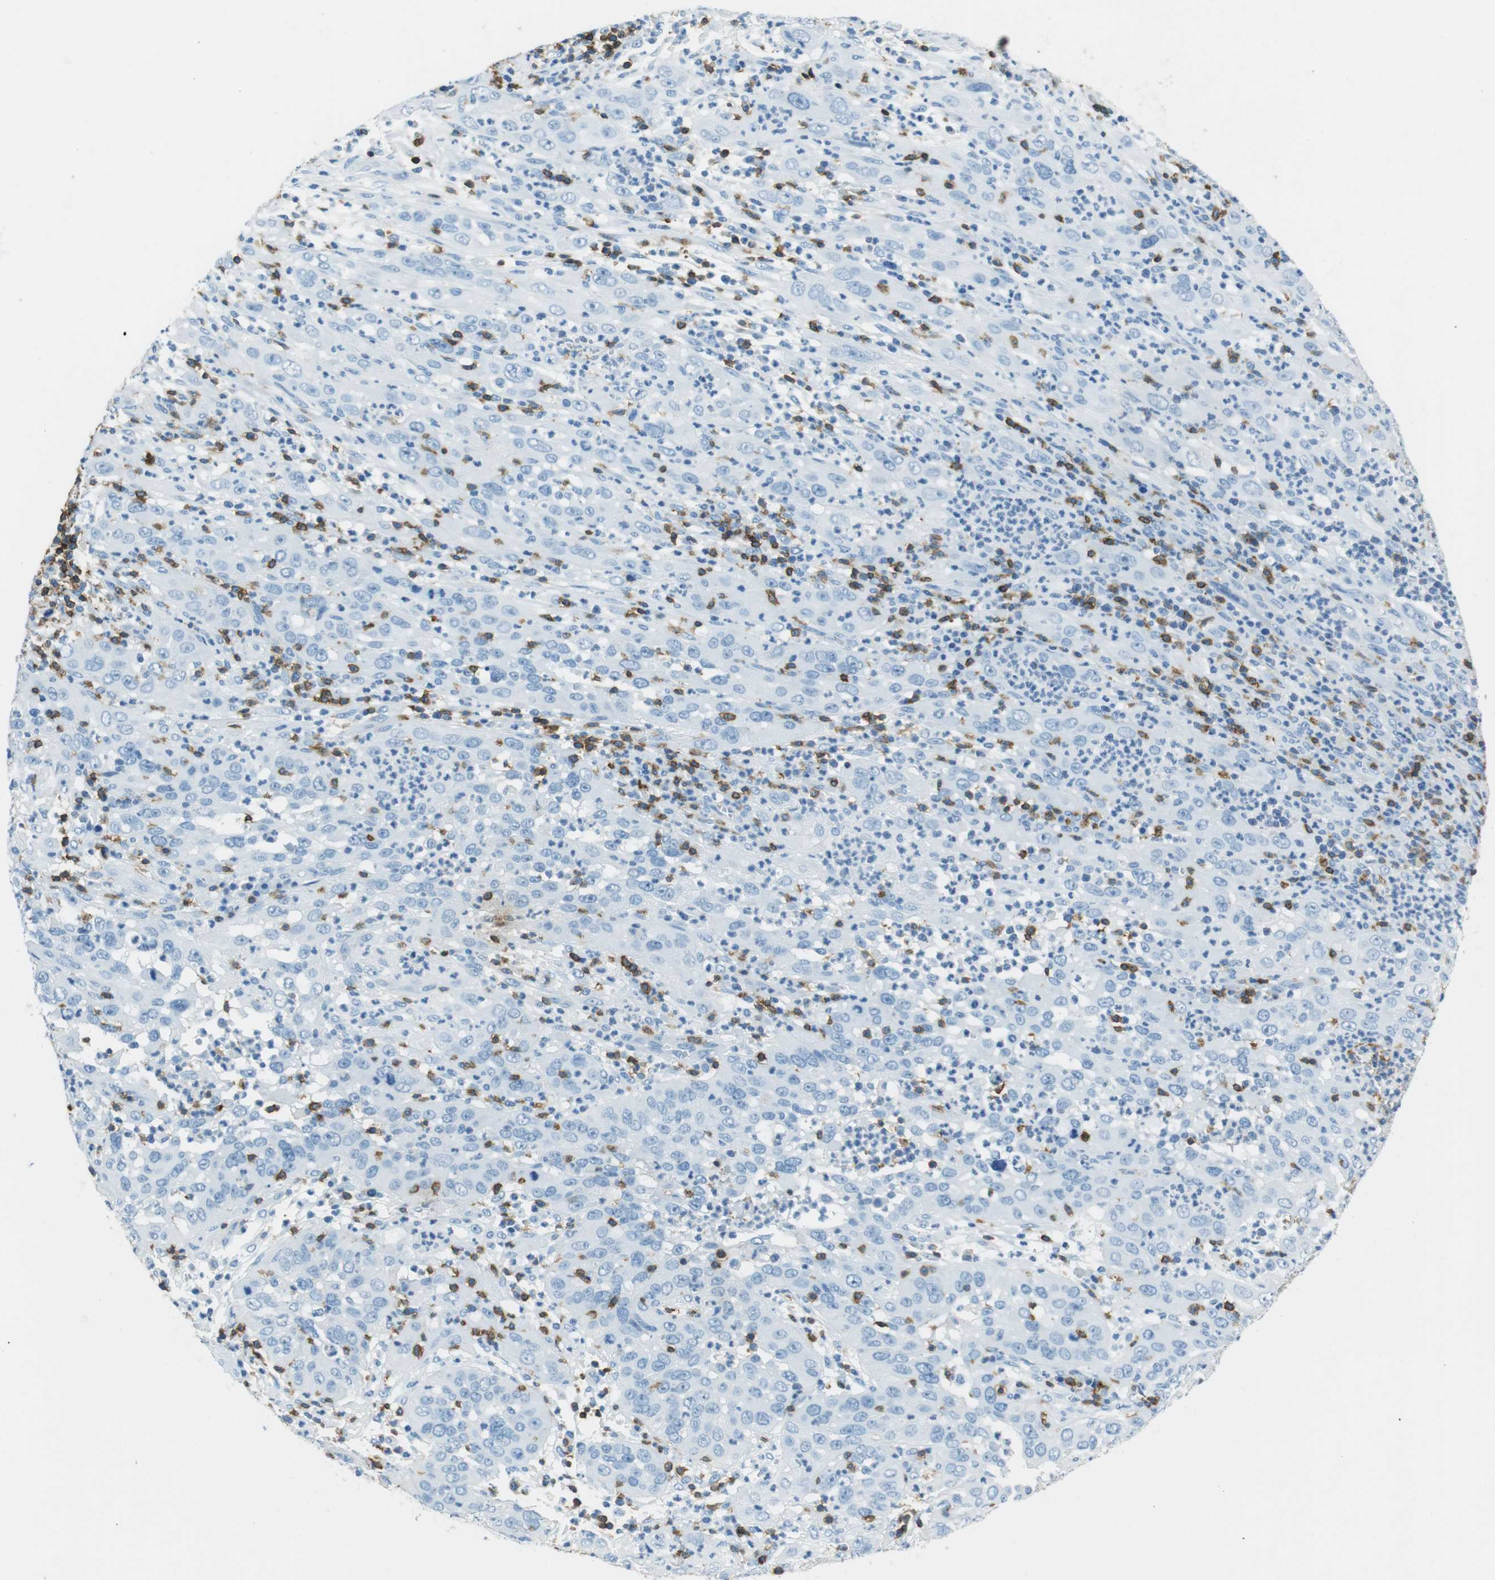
{"staining": {"intensity": "negative", "quantity": "none", "location": "none"}, "tissue": "cervical cancer", "cell_type": "Tumor cells", "image_type": "cancer", "snomed": [{"axis": "morphology", "description": "Squamous cell carcinoma, NOS"}, {"axis": "topography", "description": "Cervix"}], "caption": "DAB (3,3'-diaminobenzidine) immunohistochemical staining of cervical cancer reveals no significant positivity in tumor cells.", "gene": "LAT", "patient": {"sex": "female", "age": 32}}